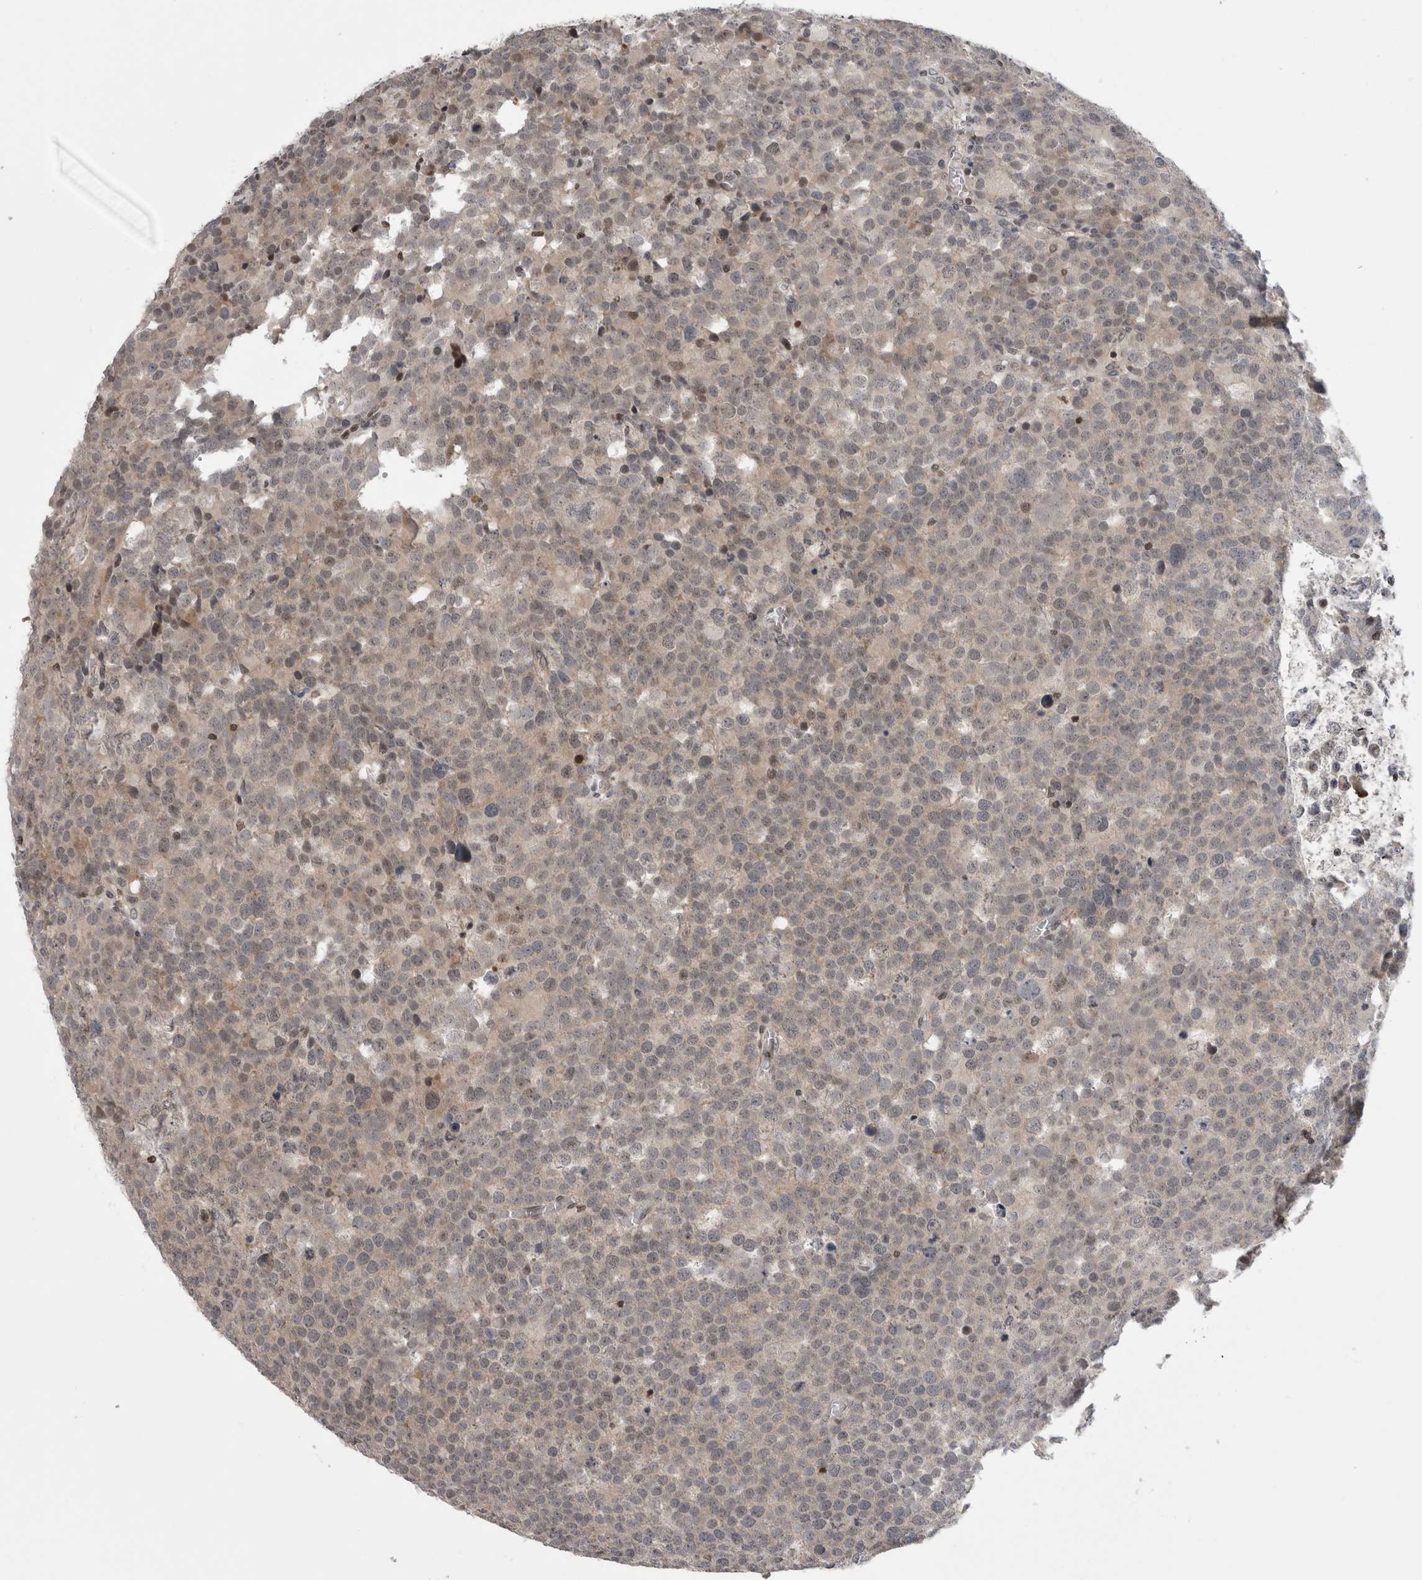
{"staining": {"intensity": "weak", "quantity": "<25%", "location": "nuclear"}, "tissue": "testis cancer", "cell_type": "Tumor cells", "image_type": "cancer", "snomed": [{"axis": "morphology", "description": "Seminoma, NOS"}, {"axis": "topography", "description": "Testis"}], "caption": "Immunohistochemistry (IHC) micrograph of neoplastic tissue: human testis cancer stained with DAB (3,3'-diaminobenzidine) demonstrates no significant protein expression in tumor cells.", "gene": "ZBTB11", "patient": {"sex": "male", "age": 71}}